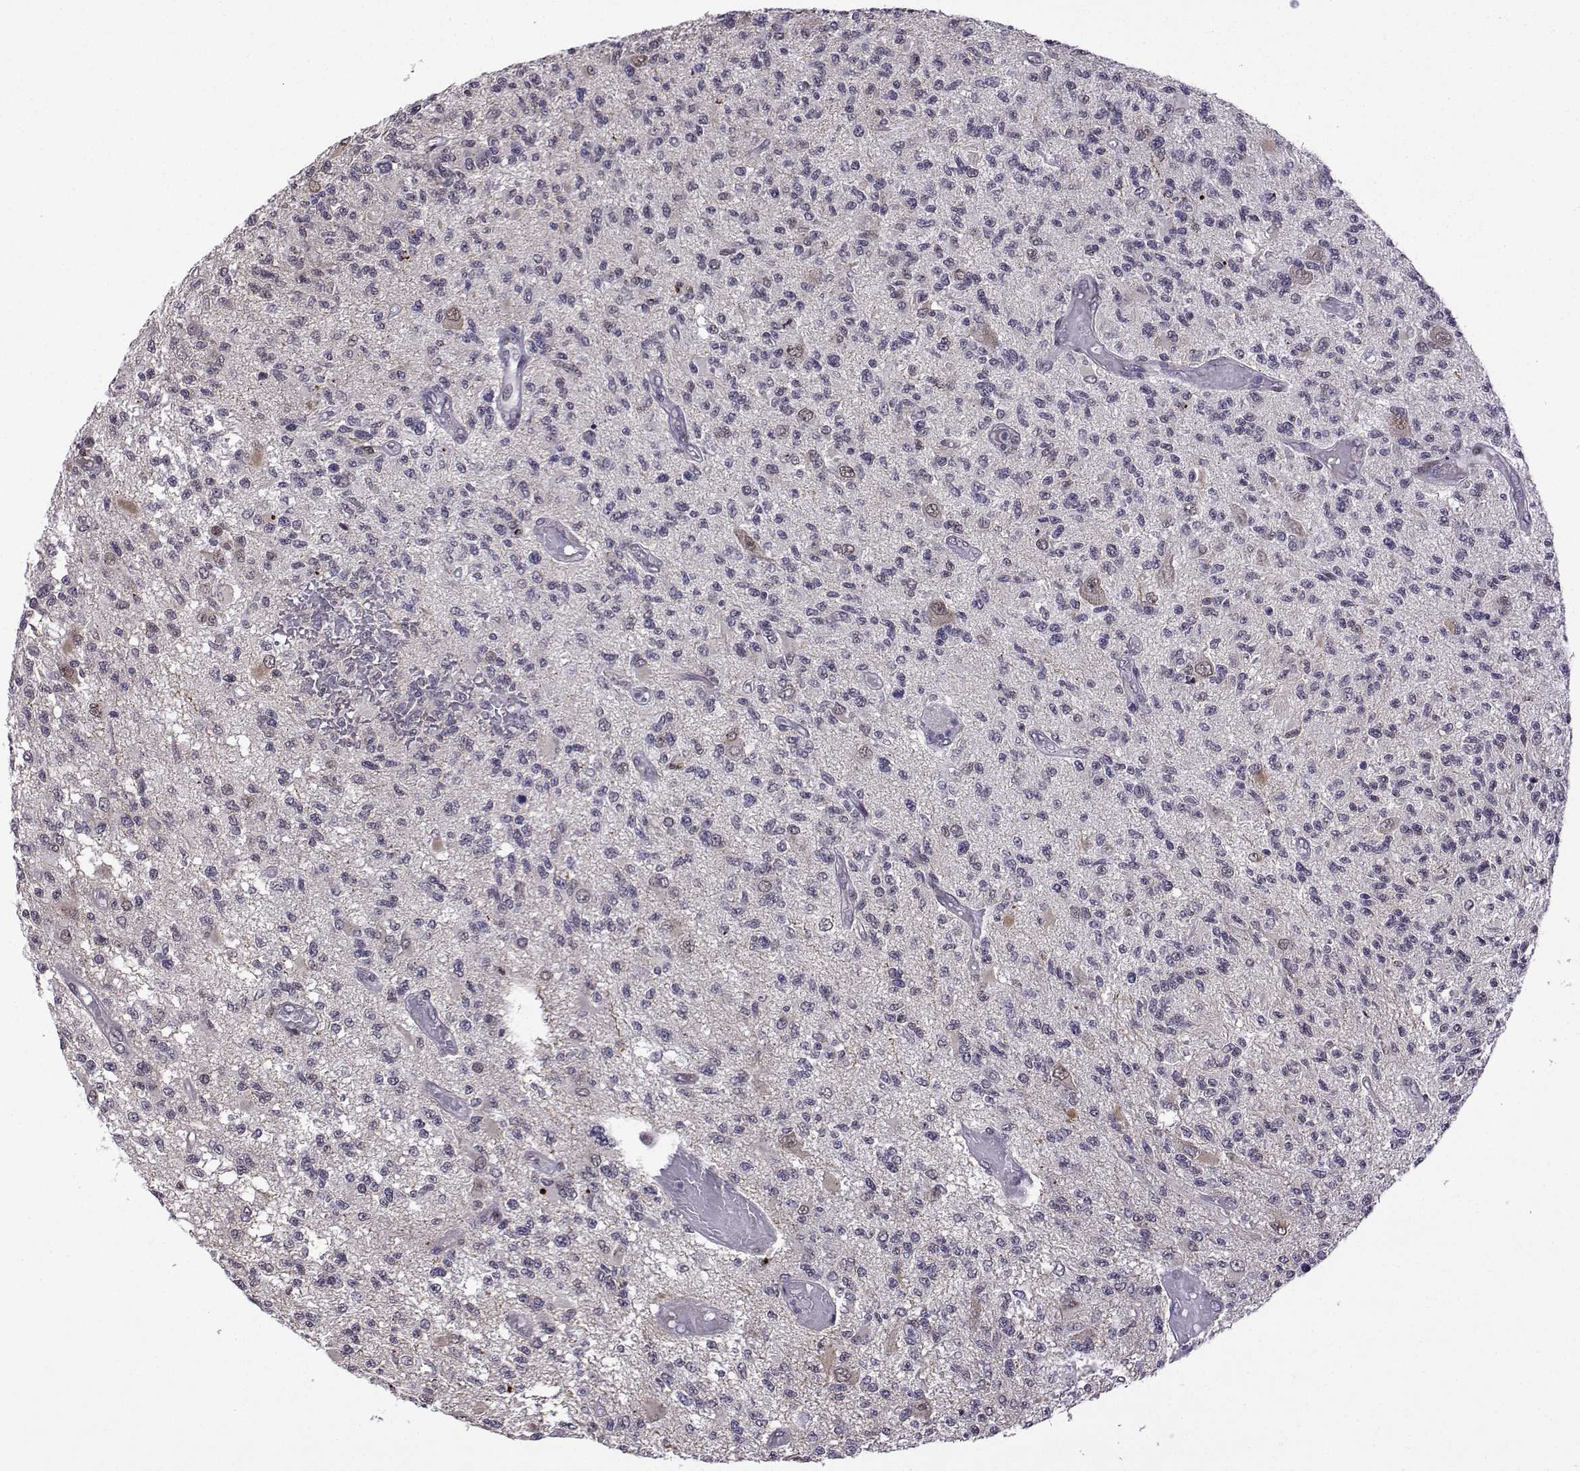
{"staining": {"intensity": "negative", "quantity": "none", "location": "none"}, "tissue": "glioma", "cell_type": "Tumor cells", "image_type": "cancer", "snomed": [{"axis": "morphology", "description": "Glioma, malignant, High grade"}, {"axis": "topography", "description": "Brain"}], "caption": "Glioma was stained to show a protein in brown. There is no significant positivity in tumor cells. (DAB immunohistochemistry visualized using brightfield microscopy, high magnification).", "gene": "FGF3", "patient": {"sex": "female", "age": 63}}